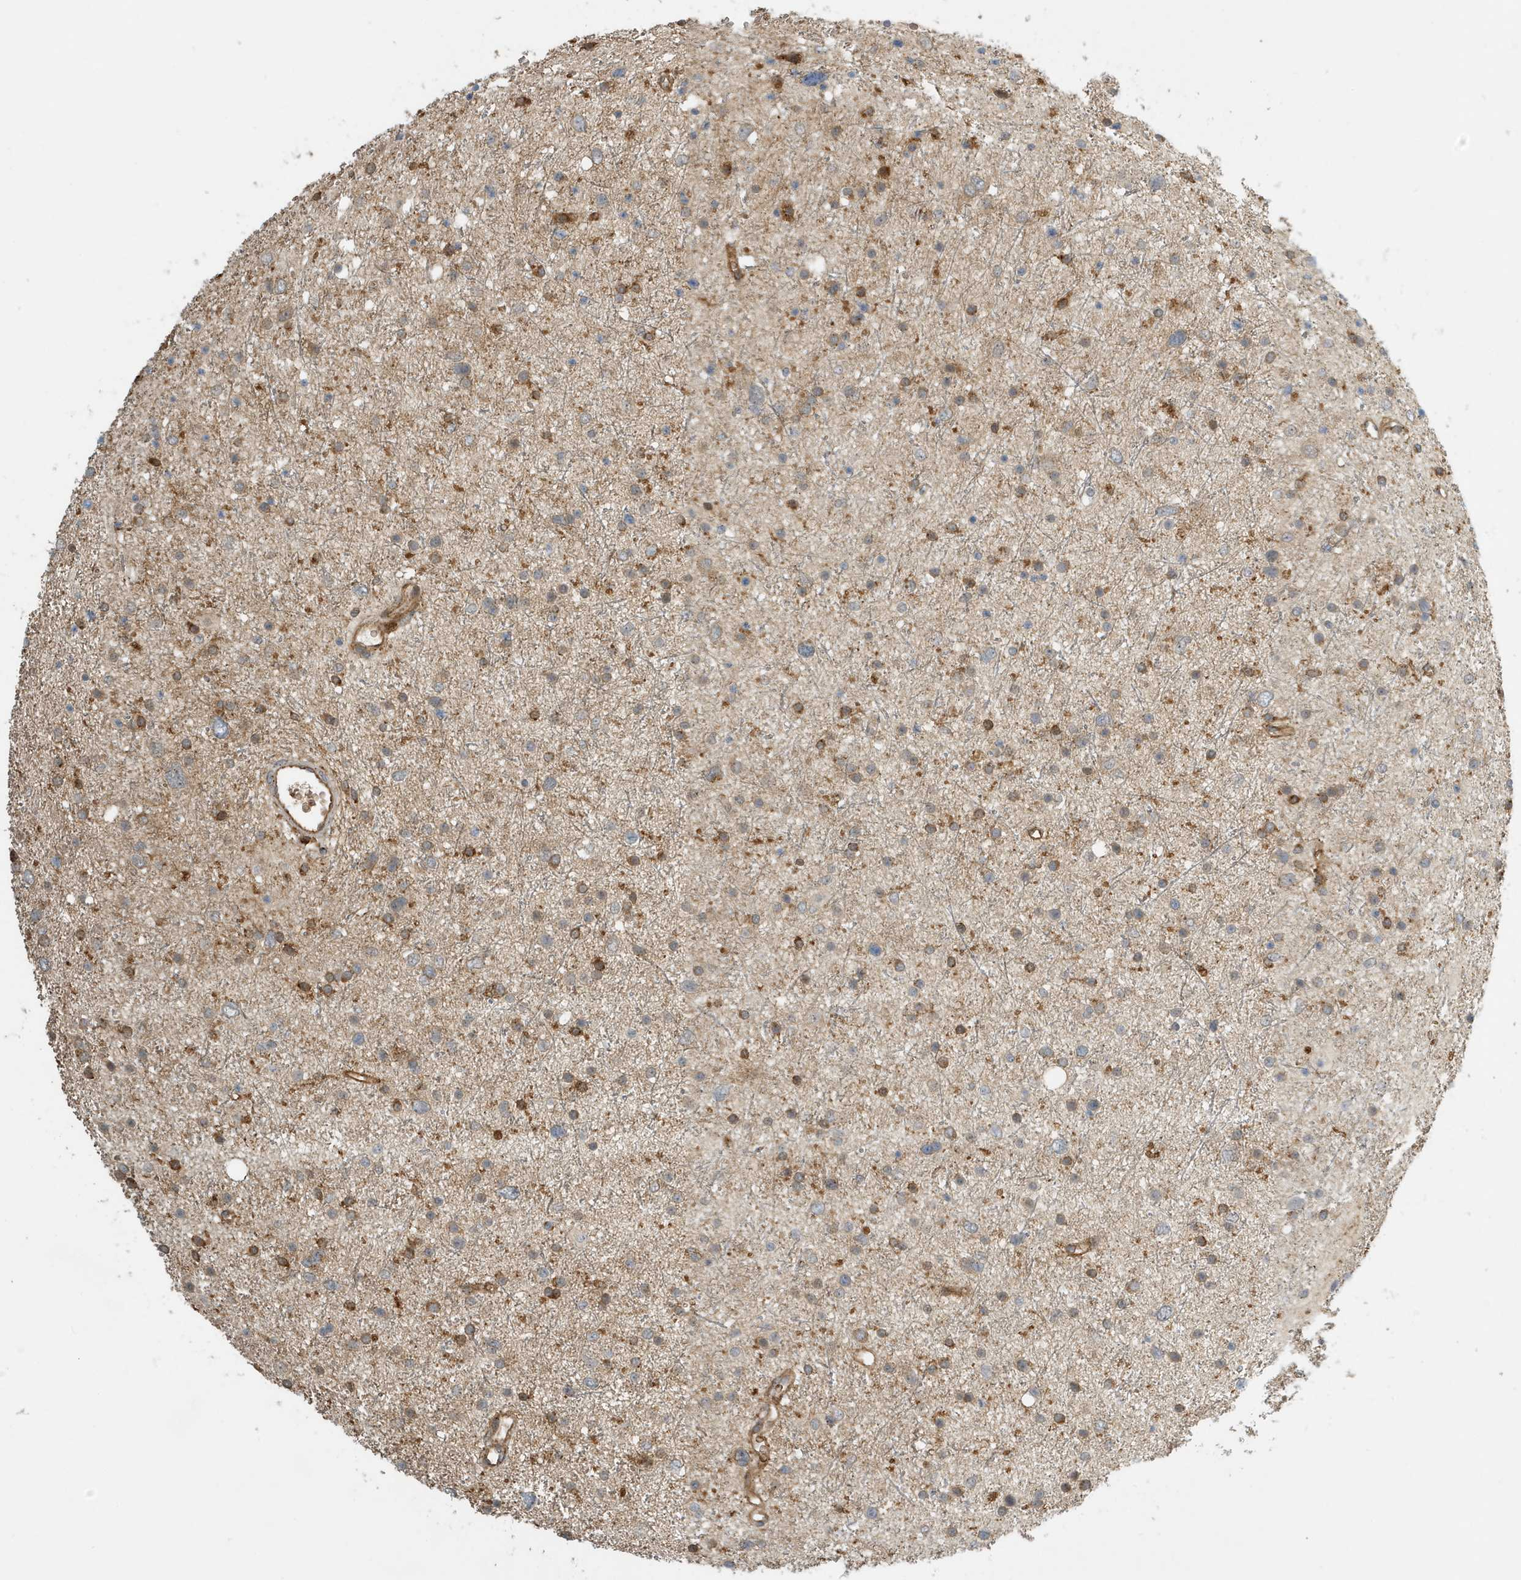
{"staining": {"intensity": "moderate", "quantity": "<25%", "location": "cytoplasmic/membranous"}, "tissue": "glioma", "cell_type": "Tumor cells", "image_type": "cancer", "snomed": [{"axis": "morphology", "description": "Glioma, malignant, Low grade"}, {"axis": "topography", "description": "Brain"}], "caption": "An image of glioma stained for a protein reveals moderate cytoplasmic/membranous brown staining in tumor cells.", "gene": "FYCO1", "patient": {"sex": "female", "age": 37}}